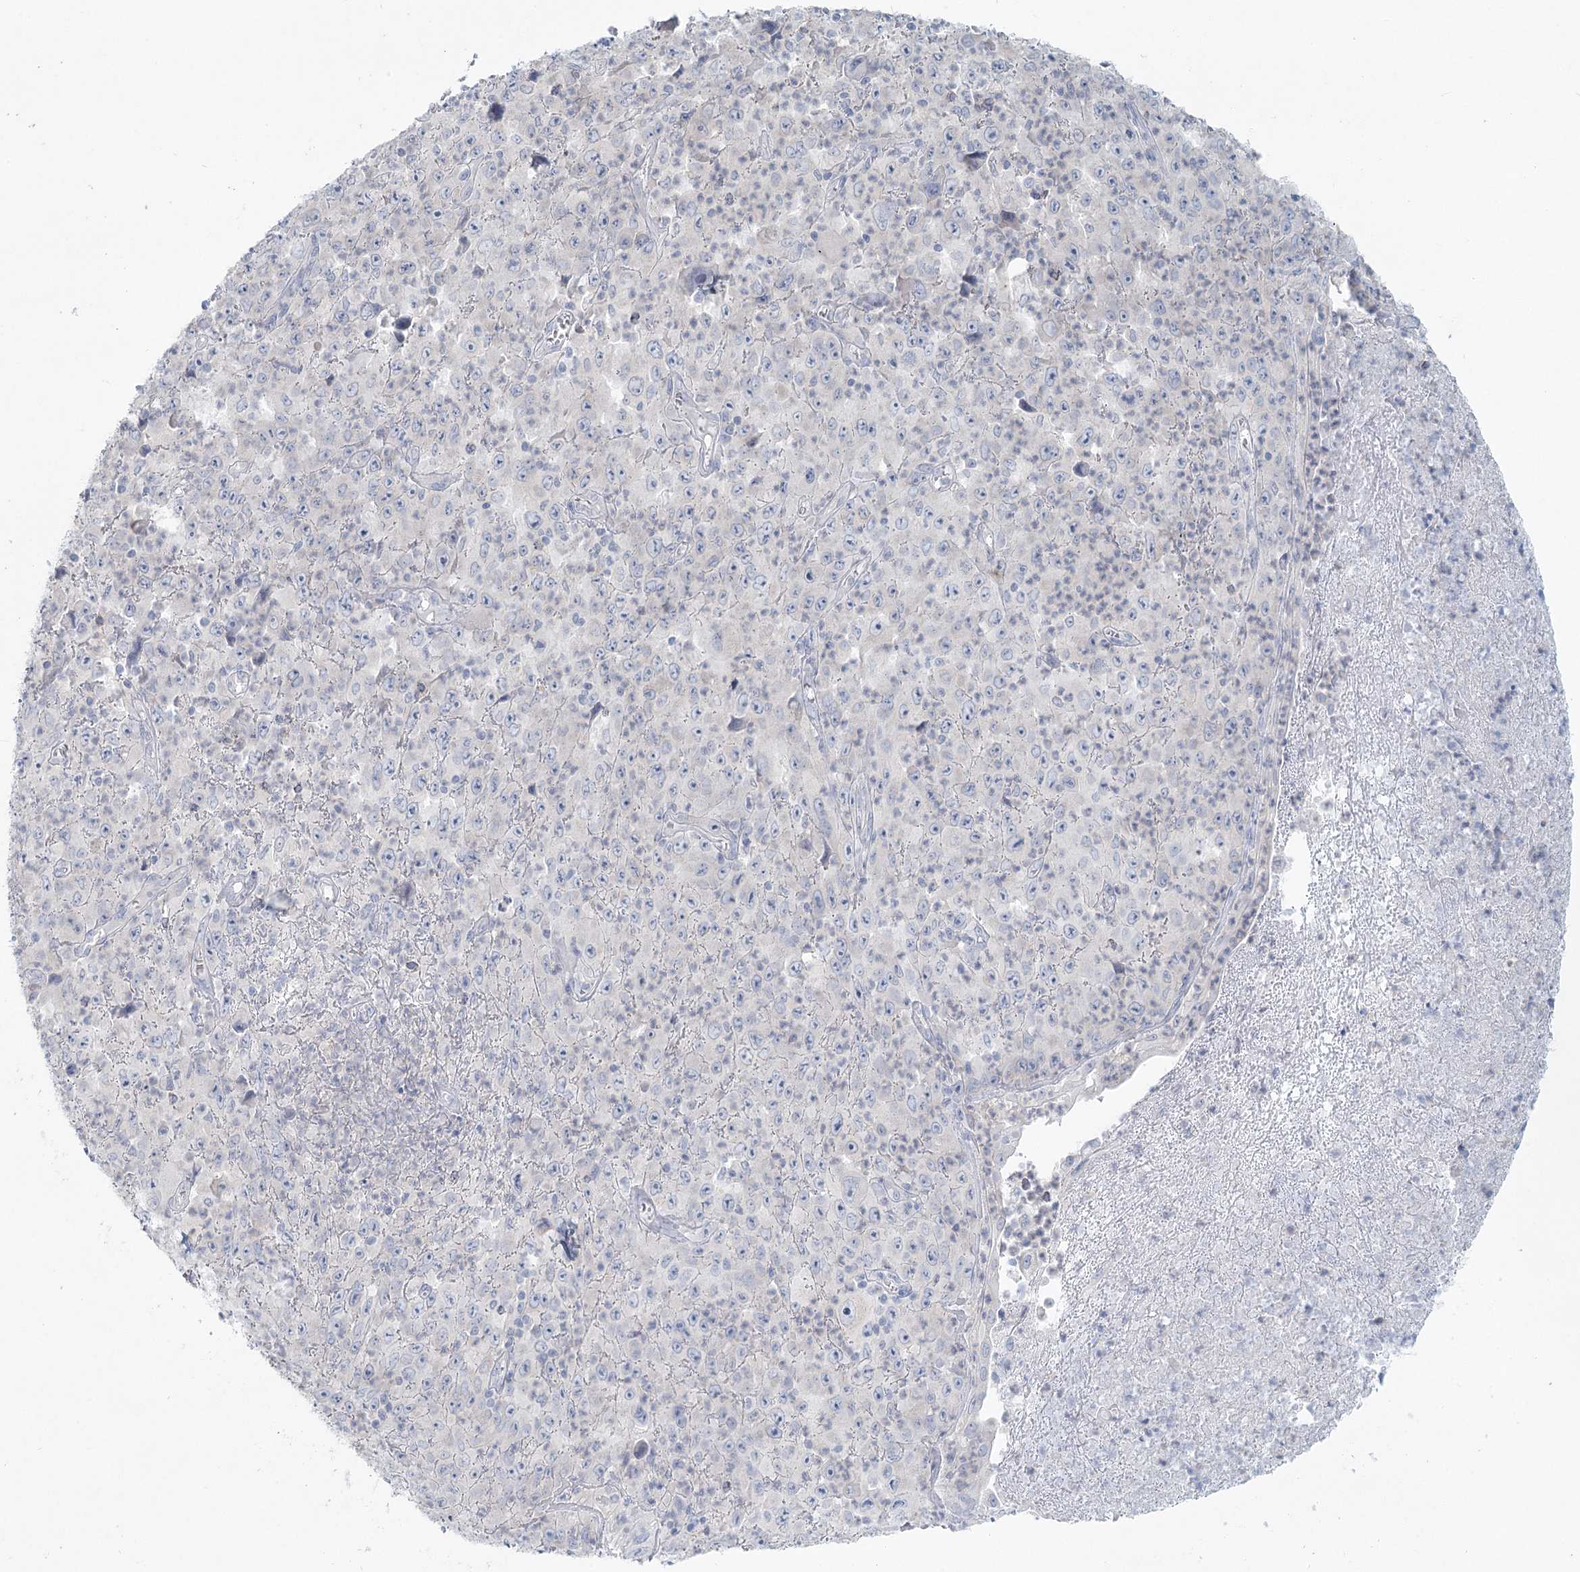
{"staining": {"intensity": "negative", "quantity": "none", "location": "none"}, "tissue": "melanoma", "cell_type": "Tumor cells", "image_type": "cancer", "snomed": [{"axis": "morphology", "description": "Malignant melanoma, Metastatic site"}, {"axis": "topography", "description": "Skin"}], "caption": "Tumor cells show no significant protein staining in melanoma.", "gene": "LRP2BP", "patient": {"sex": "female", "age": 56}}